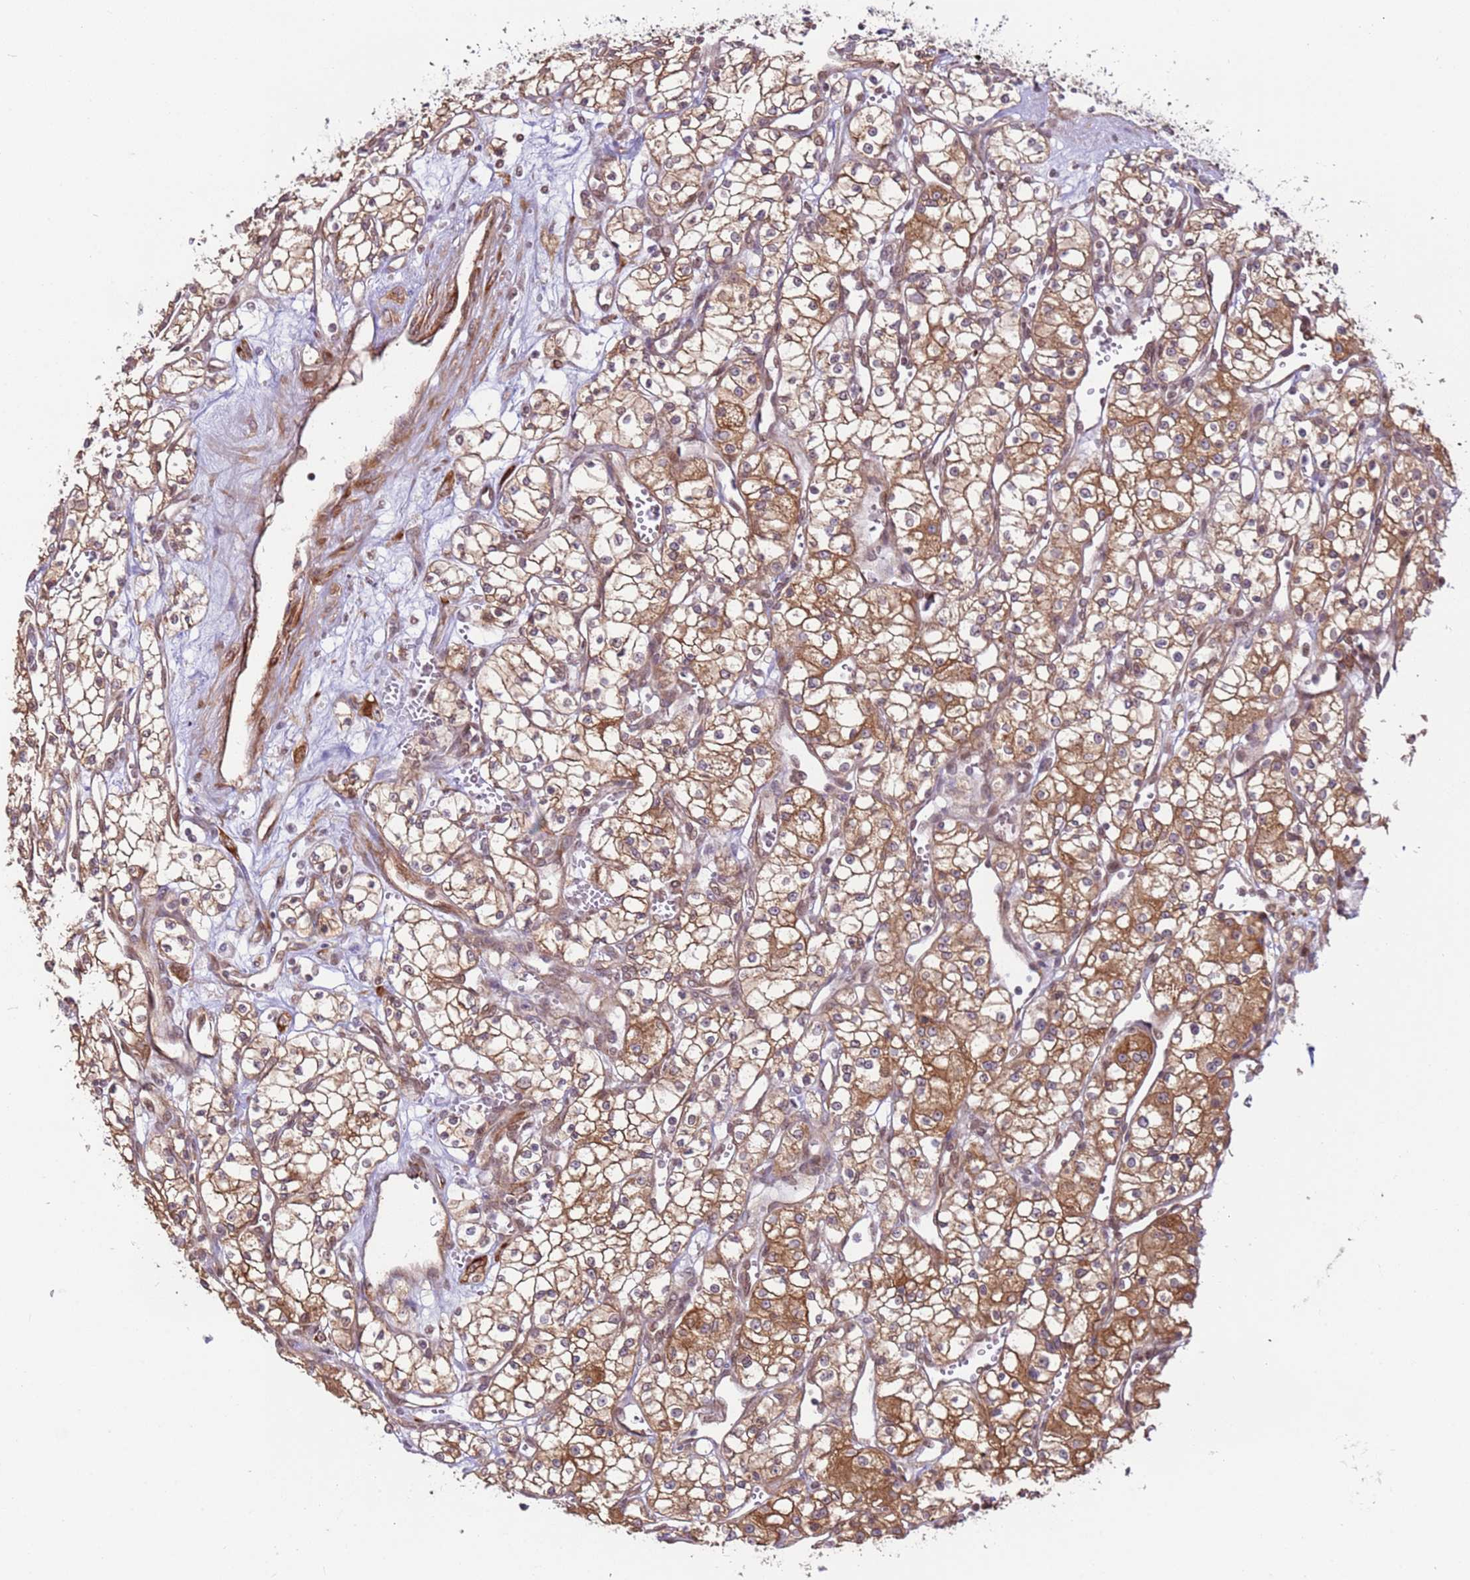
{"staining": {"intensity": "moderate", "quantity": ">75%", "location": "cytoplasmic/membranous"}, "tissue": "renal cancer", "cell_type": "Tumor cells", "image_type": "cancer", "snomed": [{"axis": "morphology", "description": "Adenocarcinoma, NOS"}, {"axis": "topography", "description": "Kidney"}], "caption": "IHC staining of adenocarcinoma (renal), which shows medium levels of moderate cytoplasmic/membranous positivity in approximately >75% of tumor cells indicating moderate cytoplasmic/membranous protein staining. The staining was performed using DAB (brown) for protein detection and nuclei were counterstained in hematoxylin (blue).", "gene": "DCAF4", "patient": {"sex": "male", "age": 59}}